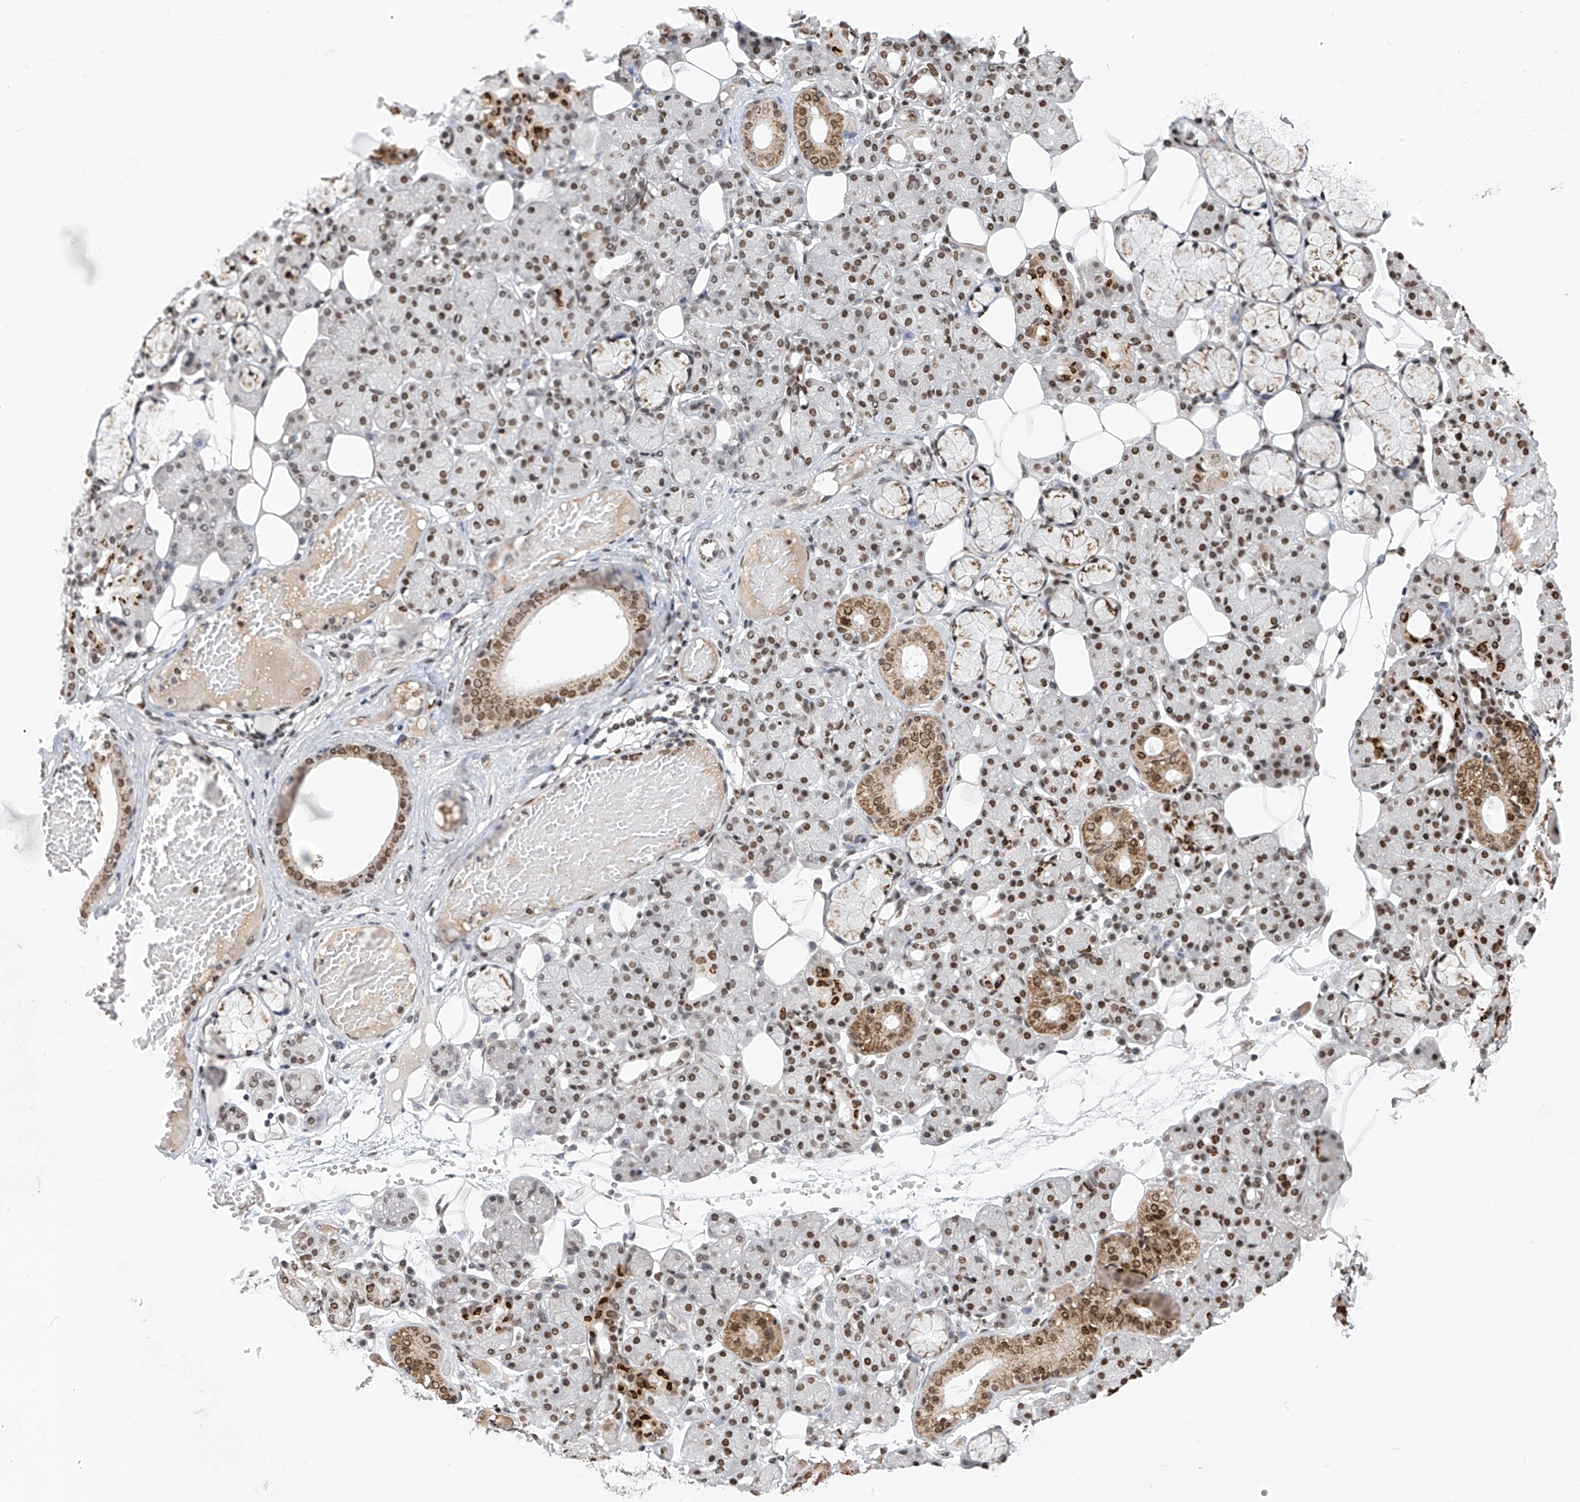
{"staining": {"intensity": "strong", "quantity": ">75%", "location": "cytoplasmic/membranous,nuclear"}, "tissue": "stomach", "cell_type": "Glandular cells", "image_type": "normal", "snomed": [{"axis": "morphology", "description": "Normal tissue, NOS"}, {"axis": "topography", "description": "Stomach, lower"}], "caption": "Immunohistochemistry (IHC) of unremarkable human stomach shows high levels of strong cytoplasmic/membranous,nuclear staining in approximately >75% of glandular cells. (Stains: DAB in brown, nuclei in blue, Microscopy: brightfield microscopy at high magnification).", "gene": "APLF", "patient": {"sex": "male", "age": 71}}